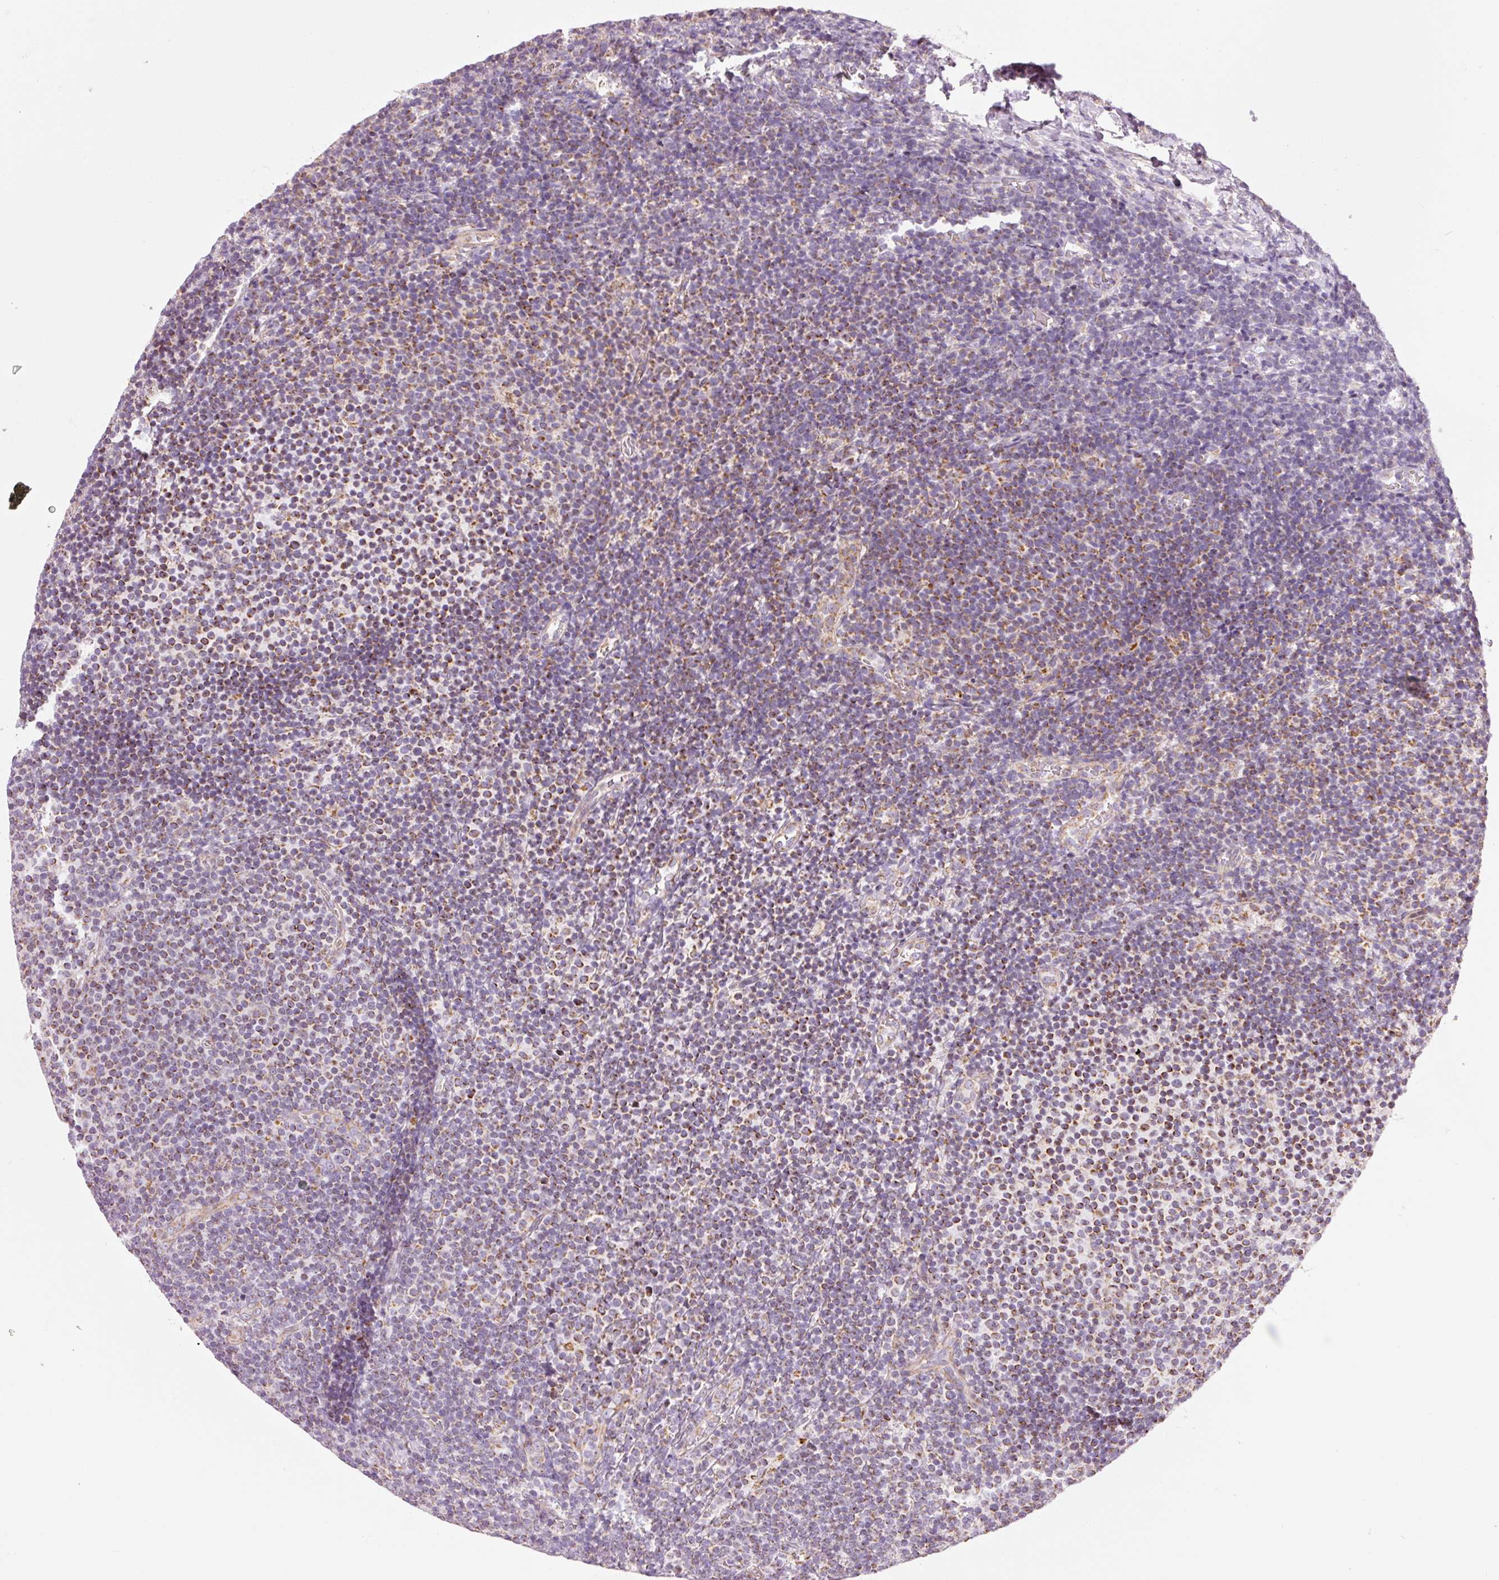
{"staining": {"intensity": "moderate", "quantity": "25%-75%", "location": "cytoplasmic/membranous"}, "tissue": "lymphoma", "cell_type": "Tumor cells", "image_type": "cancer", "snomed": [{"axis": "morphology", "description": "Malignant lymphoma, non-Hodgkin's type, Low grade"}, {"axis": "topography", "description": "Lymph node"}], "caption": "This image shows immunohistochemistry (IHC) staining of human low-grade malignant lymphoma, non-Hodgkin's type, with medium moderate cytoplasmic/membranous expression in approximately 25%-75% of tumor cells.", "gene": "NDUFB4", "patient": {"sex": "male", "age": 66}}